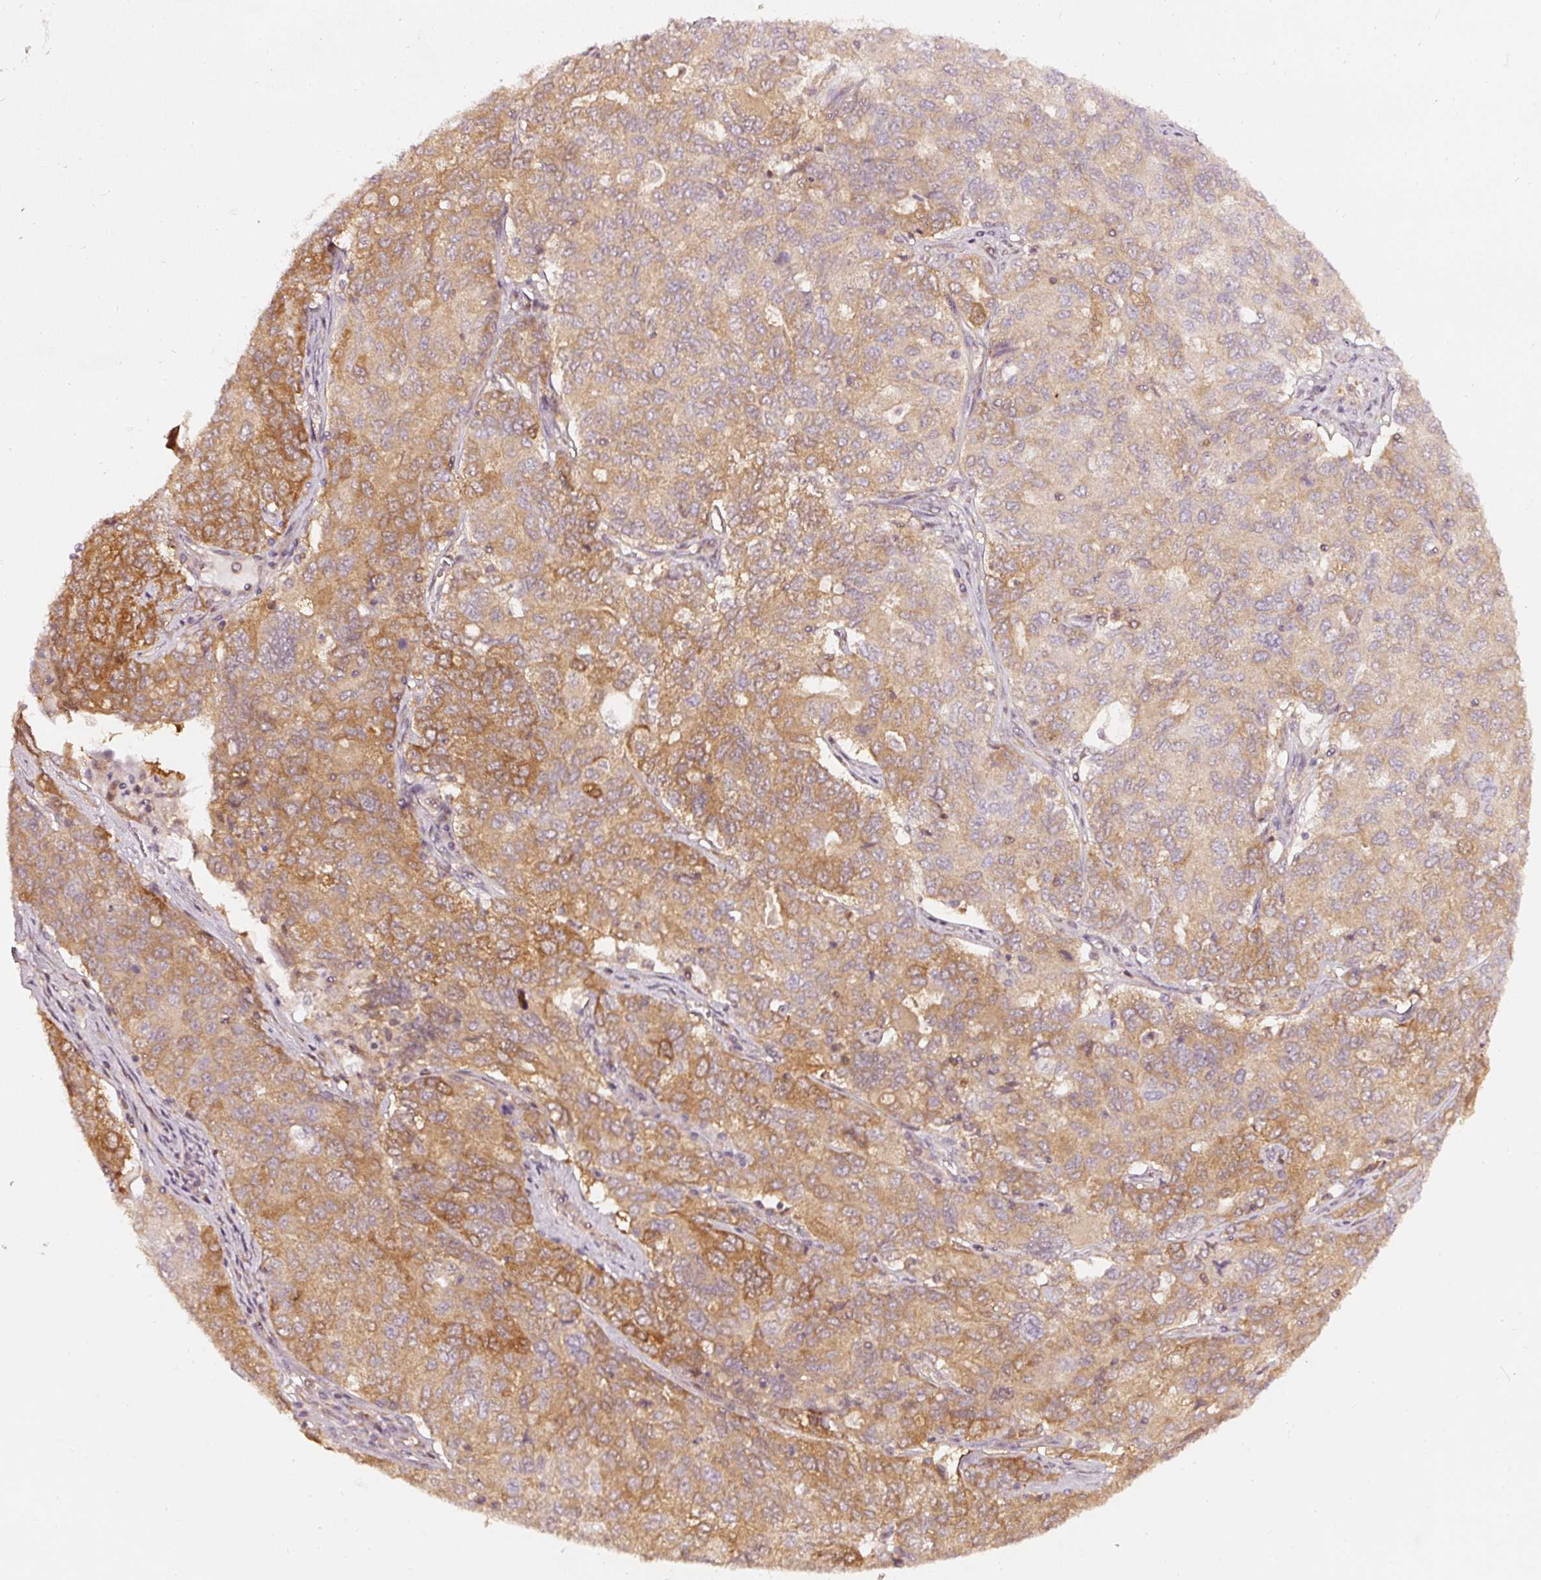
{"staining": {"intensity": "strong", "quantity": "25%-75%", "location": "cytoplasmic/membranous"}, "tissue": "ovarian cancer", "cell_type": "Tumor cells", "image_type": "cancer", "snomed": [{"axis": "morphology", "description": "Carcinoma, endometroid"}, {"axis": "topography", "description": "Ovary"}], "caption": "Immunohistochemistry (IHC) micrograph of neoplastic tissue: human ovarian cancer stained using immunohistochemistry displays high levels of strong protein expression localized specifically in the cytoplasmic/membranous of tumor cells, appearing as a cytoplasmic/membranous brown color.", "gene": "ASMTL", "patient": {"sex": "female", "age": 62}}